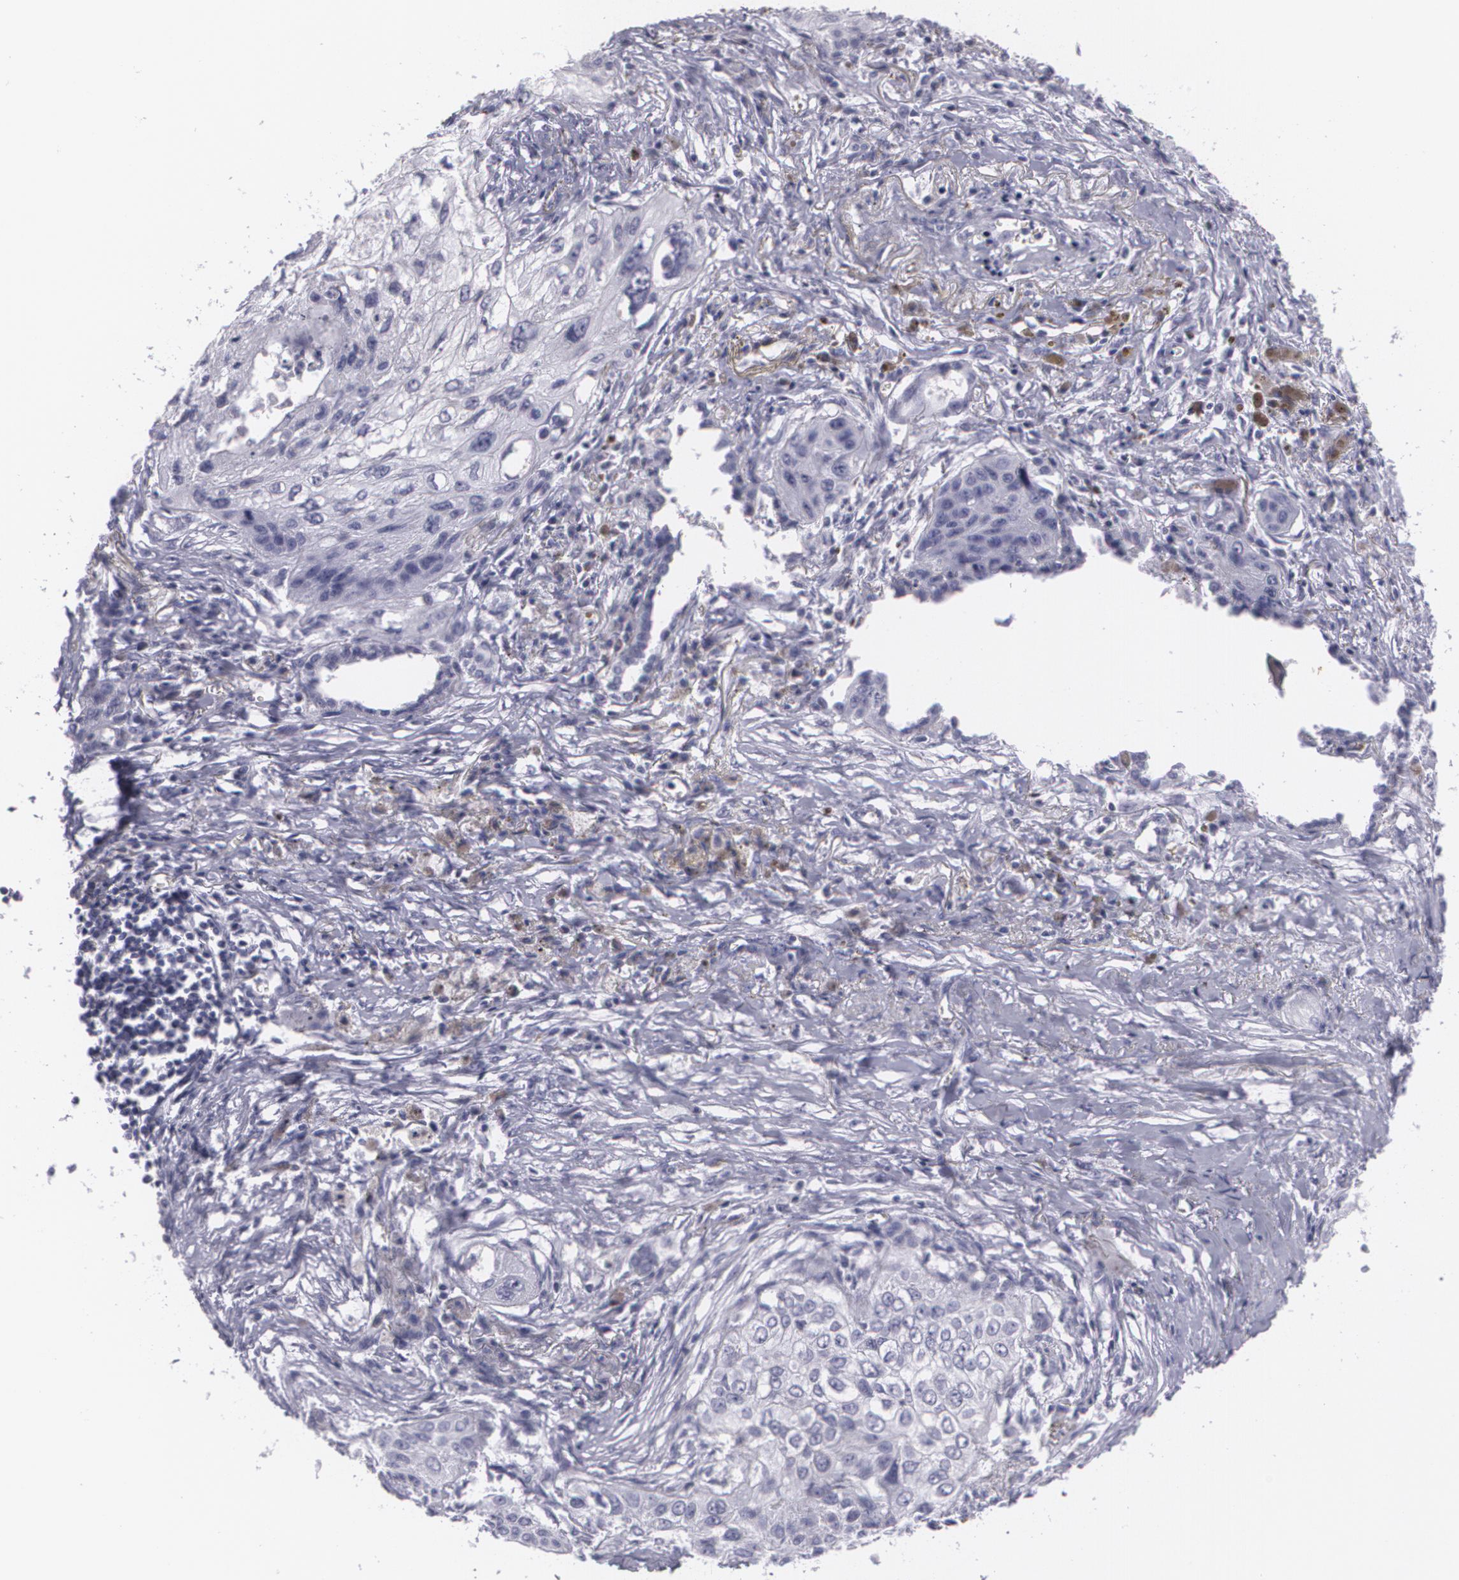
{"staining": {"intensity": "negative", "quantity": "none", "location": "none"}, "tissue": "lung cancer", "cell_type": "Tumor cells", "image_type": "cancer", "snomed": [{"axis": "morphology", "description": "Squamous cell carcinoma, NOS"}, {"axis": "topography", "description": "Lung"}], "caption": "Squamous cell carcinoma (lung) stained for a protein using immunohistochemistry reveals no staining tumor cells.", "gene": "MAP2", "patient": {"sex": "male", "age": 71}}